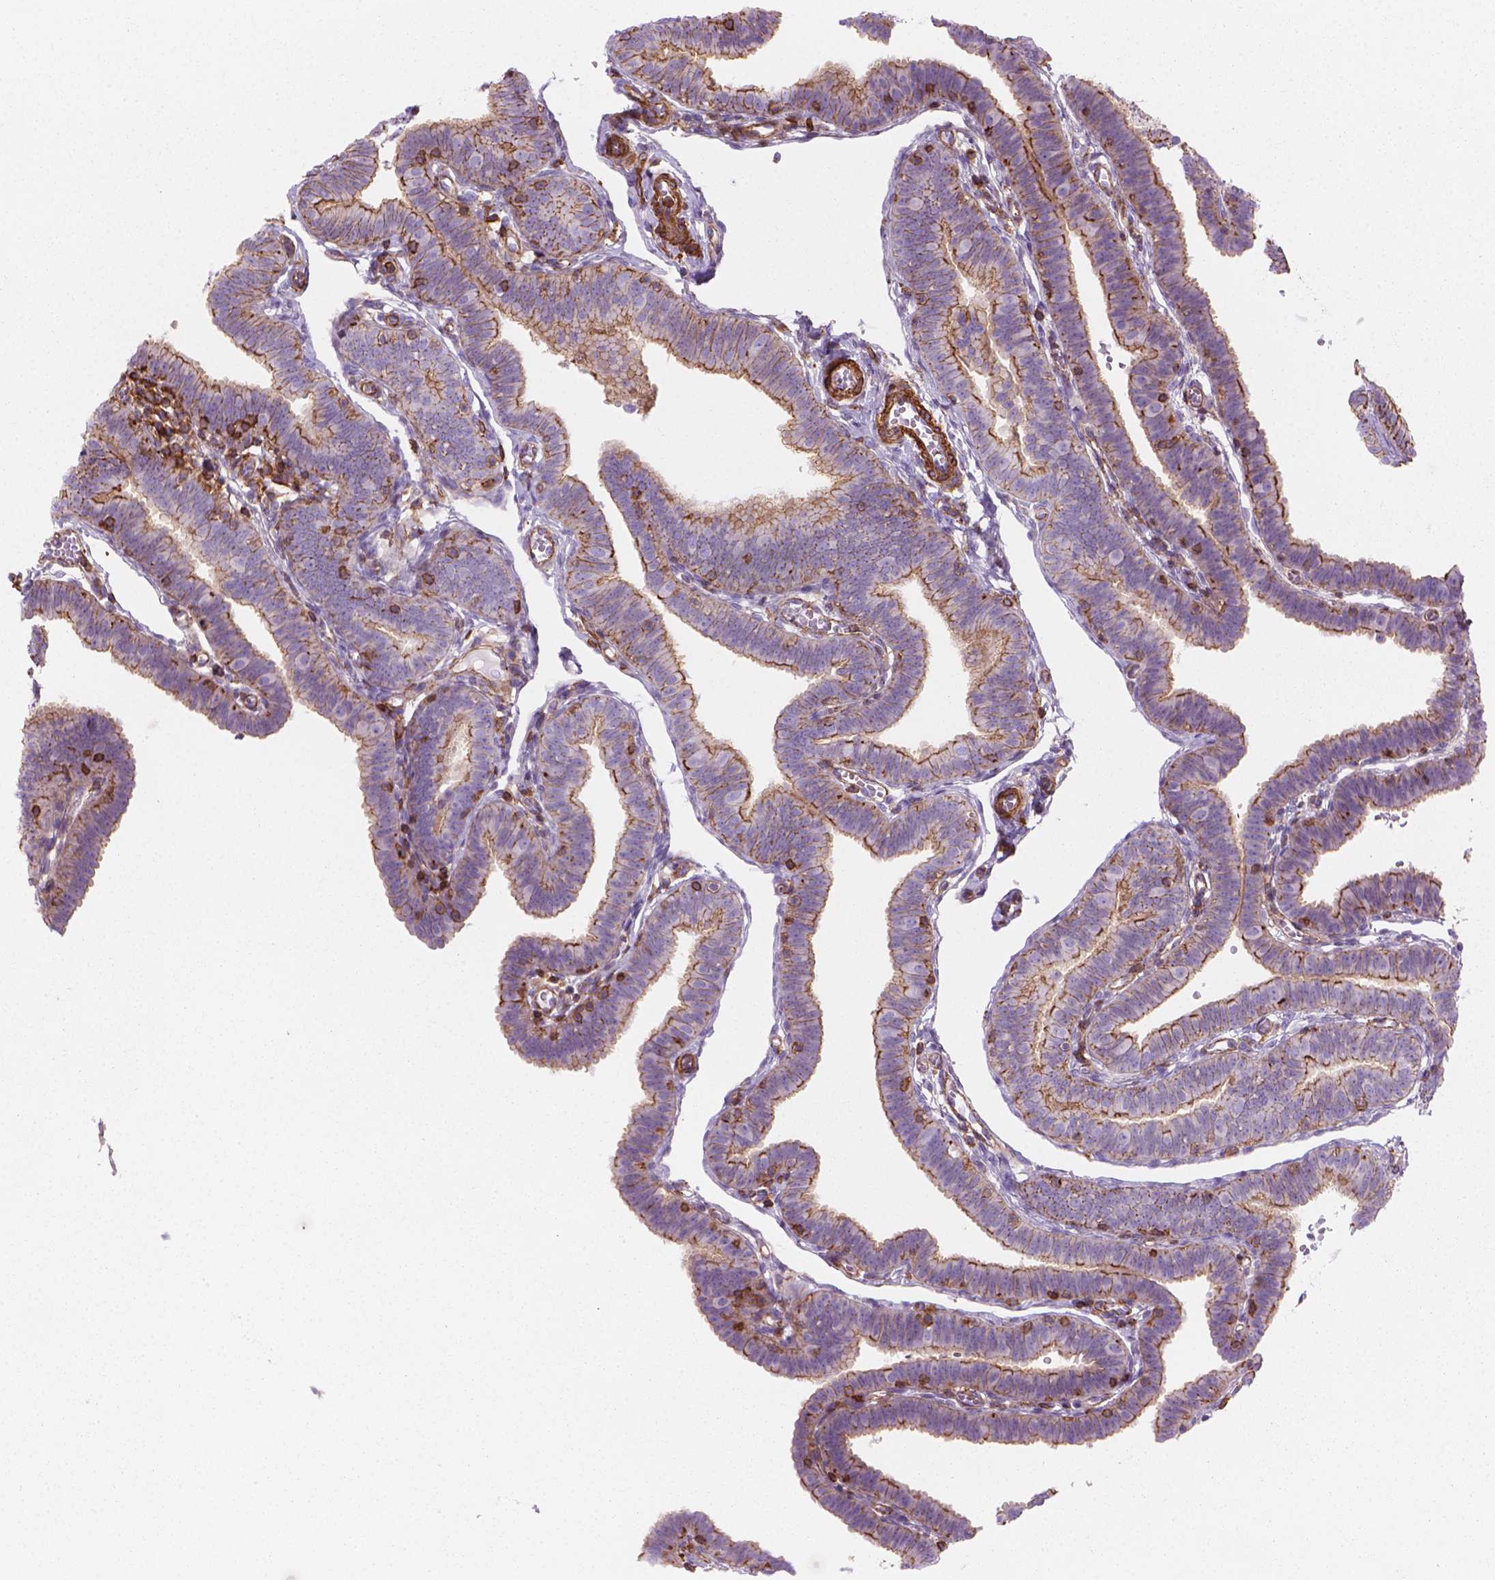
{"staining": {"intensity": "moderate", "quantity": ">75%", "location": "cytoplasmic/membranous"}, "tissue": "fallopian tube", "cell_type": "Glandular cells", "image_type": "normal", "snomed": [{"axis": "morphology", "description": "Normal tissue, NOS"}, {"axis": "topography", "description": "Fallopian tube"}], "caption": "Protein staining demonstrates moderate cytoplasmic/membranous staining in approximately >75% of glandular cells in unremarkable fallopian tube.", "gene": "PATJ", "patient": {"sex": "female", "age": 25}}